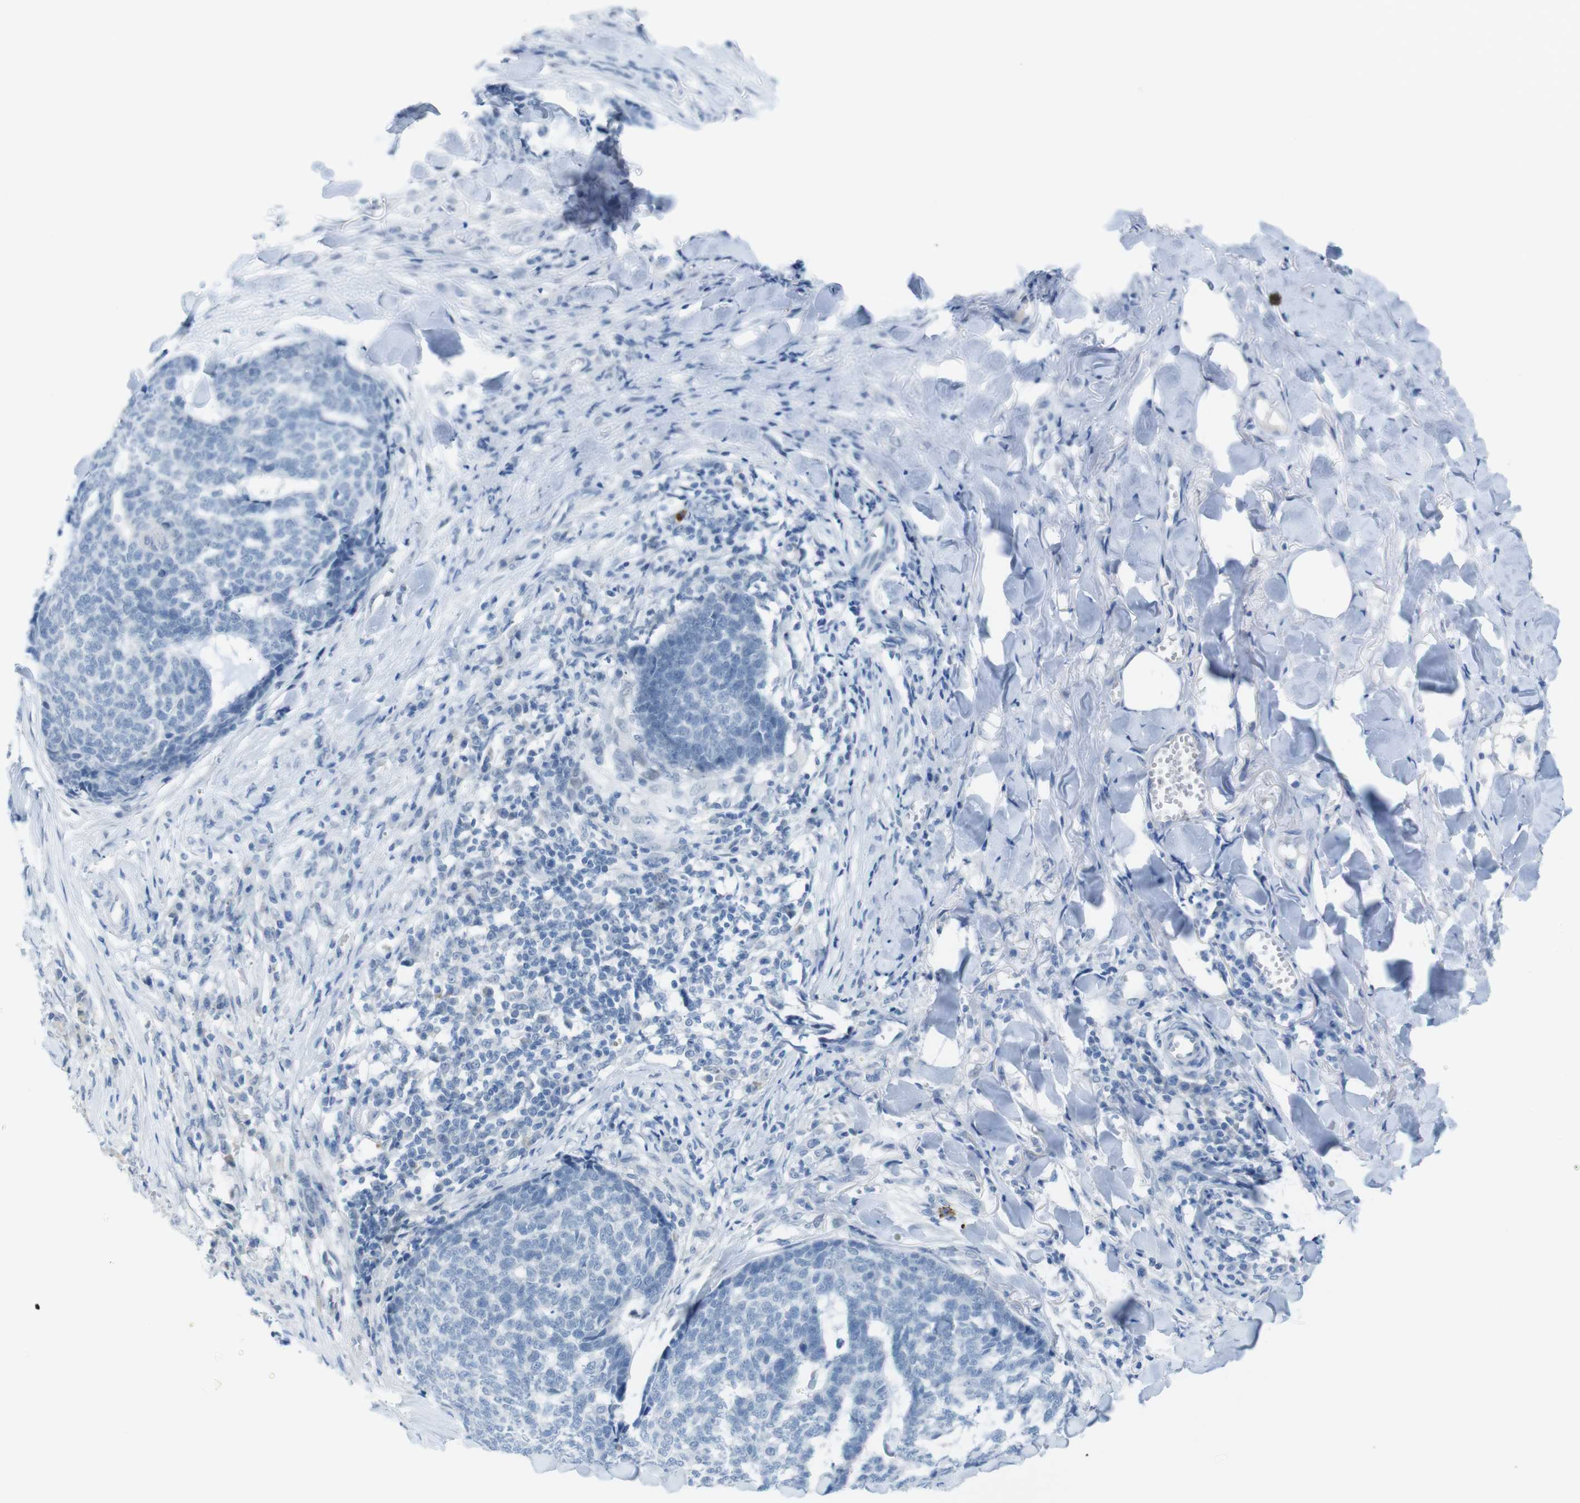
{"staining": {"intensity": "negative", "quantity": "none", "location": "none"}, "tissue": "skin cancer", "cell_type": "Tumor cells", "image_type": "cancer", "snomed": [{"axis": "morphology", "description": "Basal cell carcinoma"}, {"axis": "topography", "description": "Skin"}], "caption": "IHC histopathology image of neoplastic tissue: human skin basal cell carcinoma stained with DAB displays no significant protein expression in tumor cells.", "gene": "OPN1SW", "patient": {"sex": "male", "age": 84}}